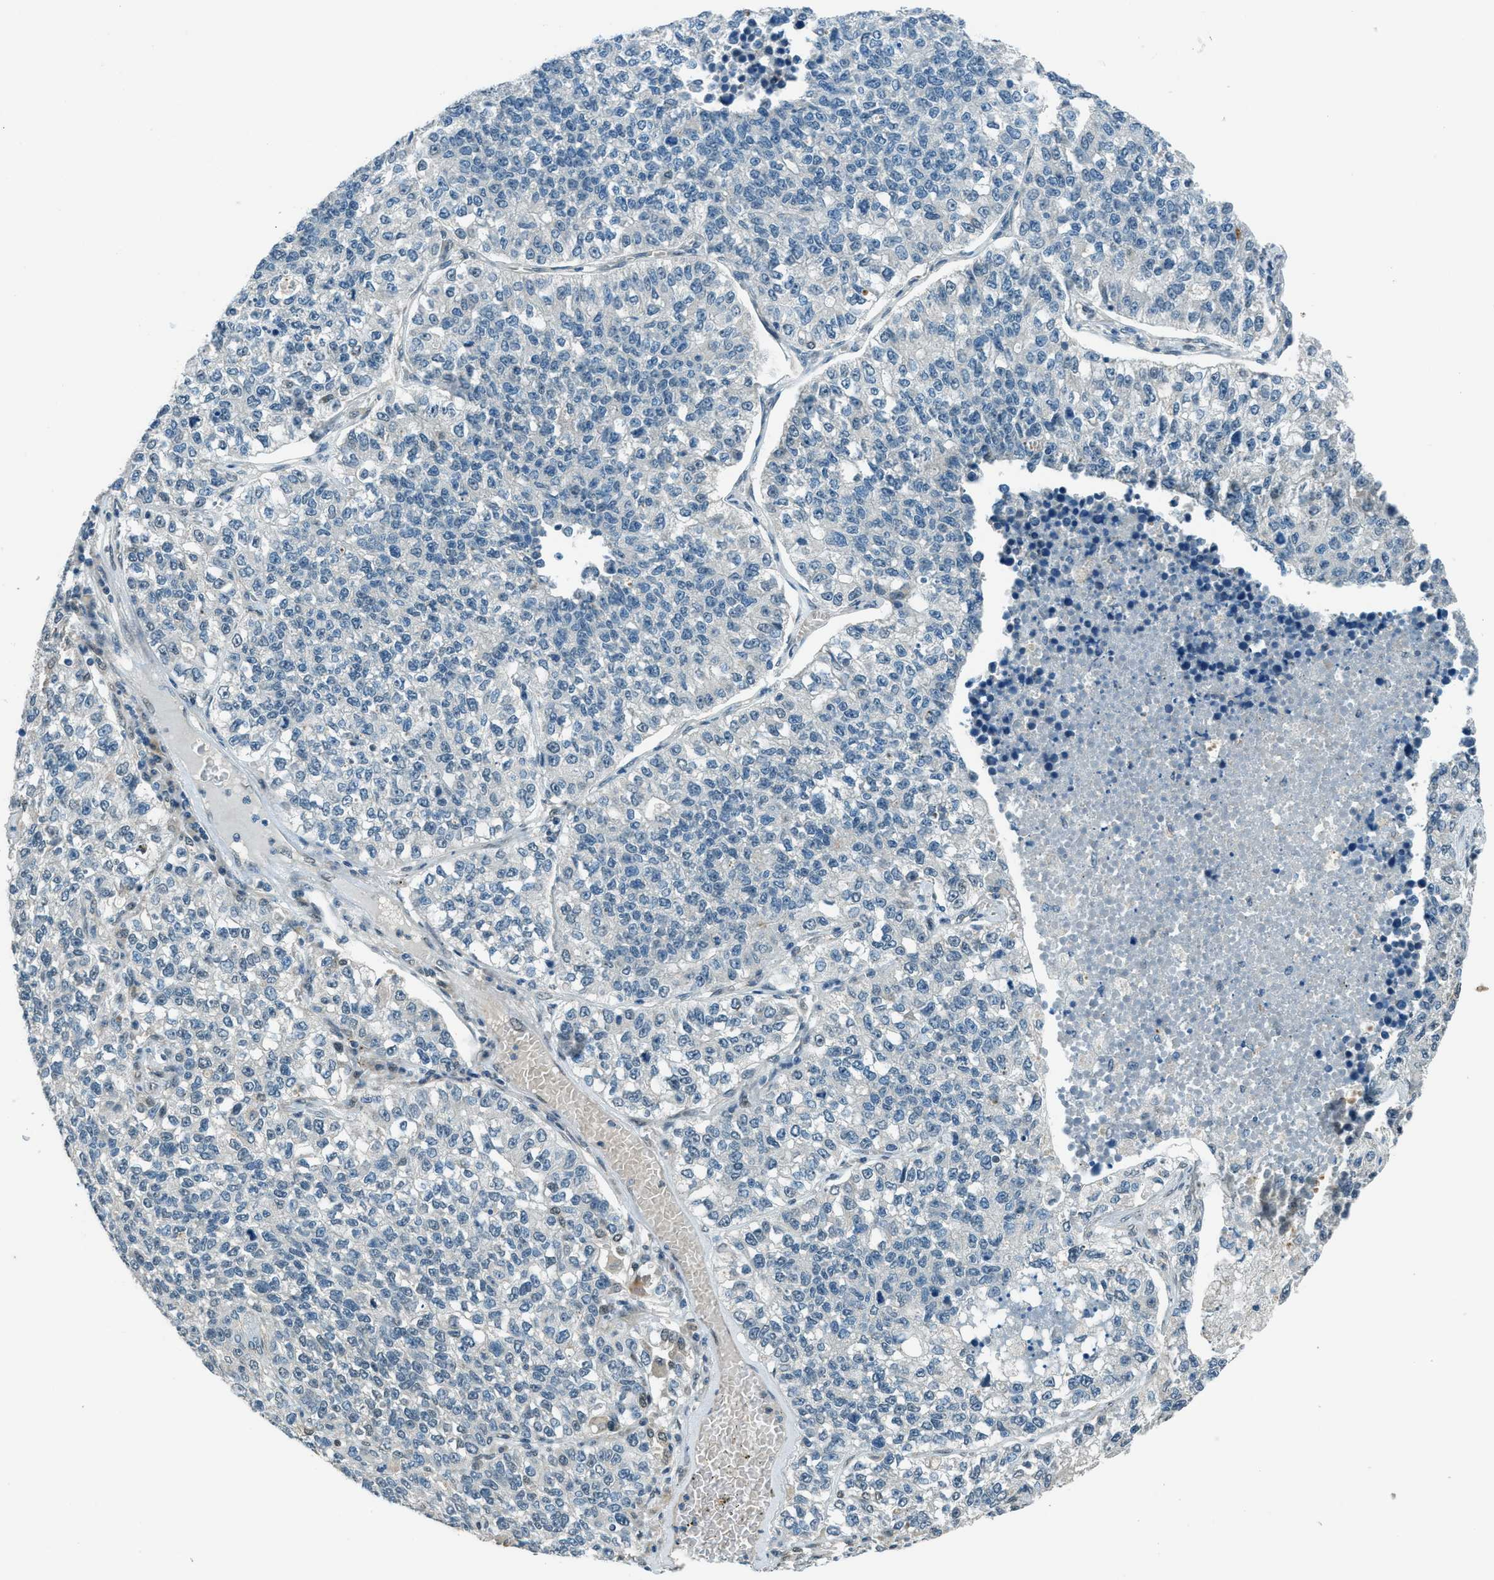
{"staining": {"intensity": "negative", "quantity": "none", "location": "none"}, "tissue": "lung cancer", "cell_type": "Tumor cells", "image_type": "cancer", "snomed": [{"axis": "morphology", "description": "Adenocarcinoma, NOS"}, {"axis": "topography", "description": "Lung"}], "caption": "A high-resolution histopathology image shows IHC staining of lung adenocarcinoma, which demonstrates no significant expression in tumor cells. Brightfield microscopy of immunohistochemistry stained with DAB (brown) and hematoxylin (blue), captured at high magnification.", "gene": "NPEPL1", "patient": {"sex": "male", "age": 49}}